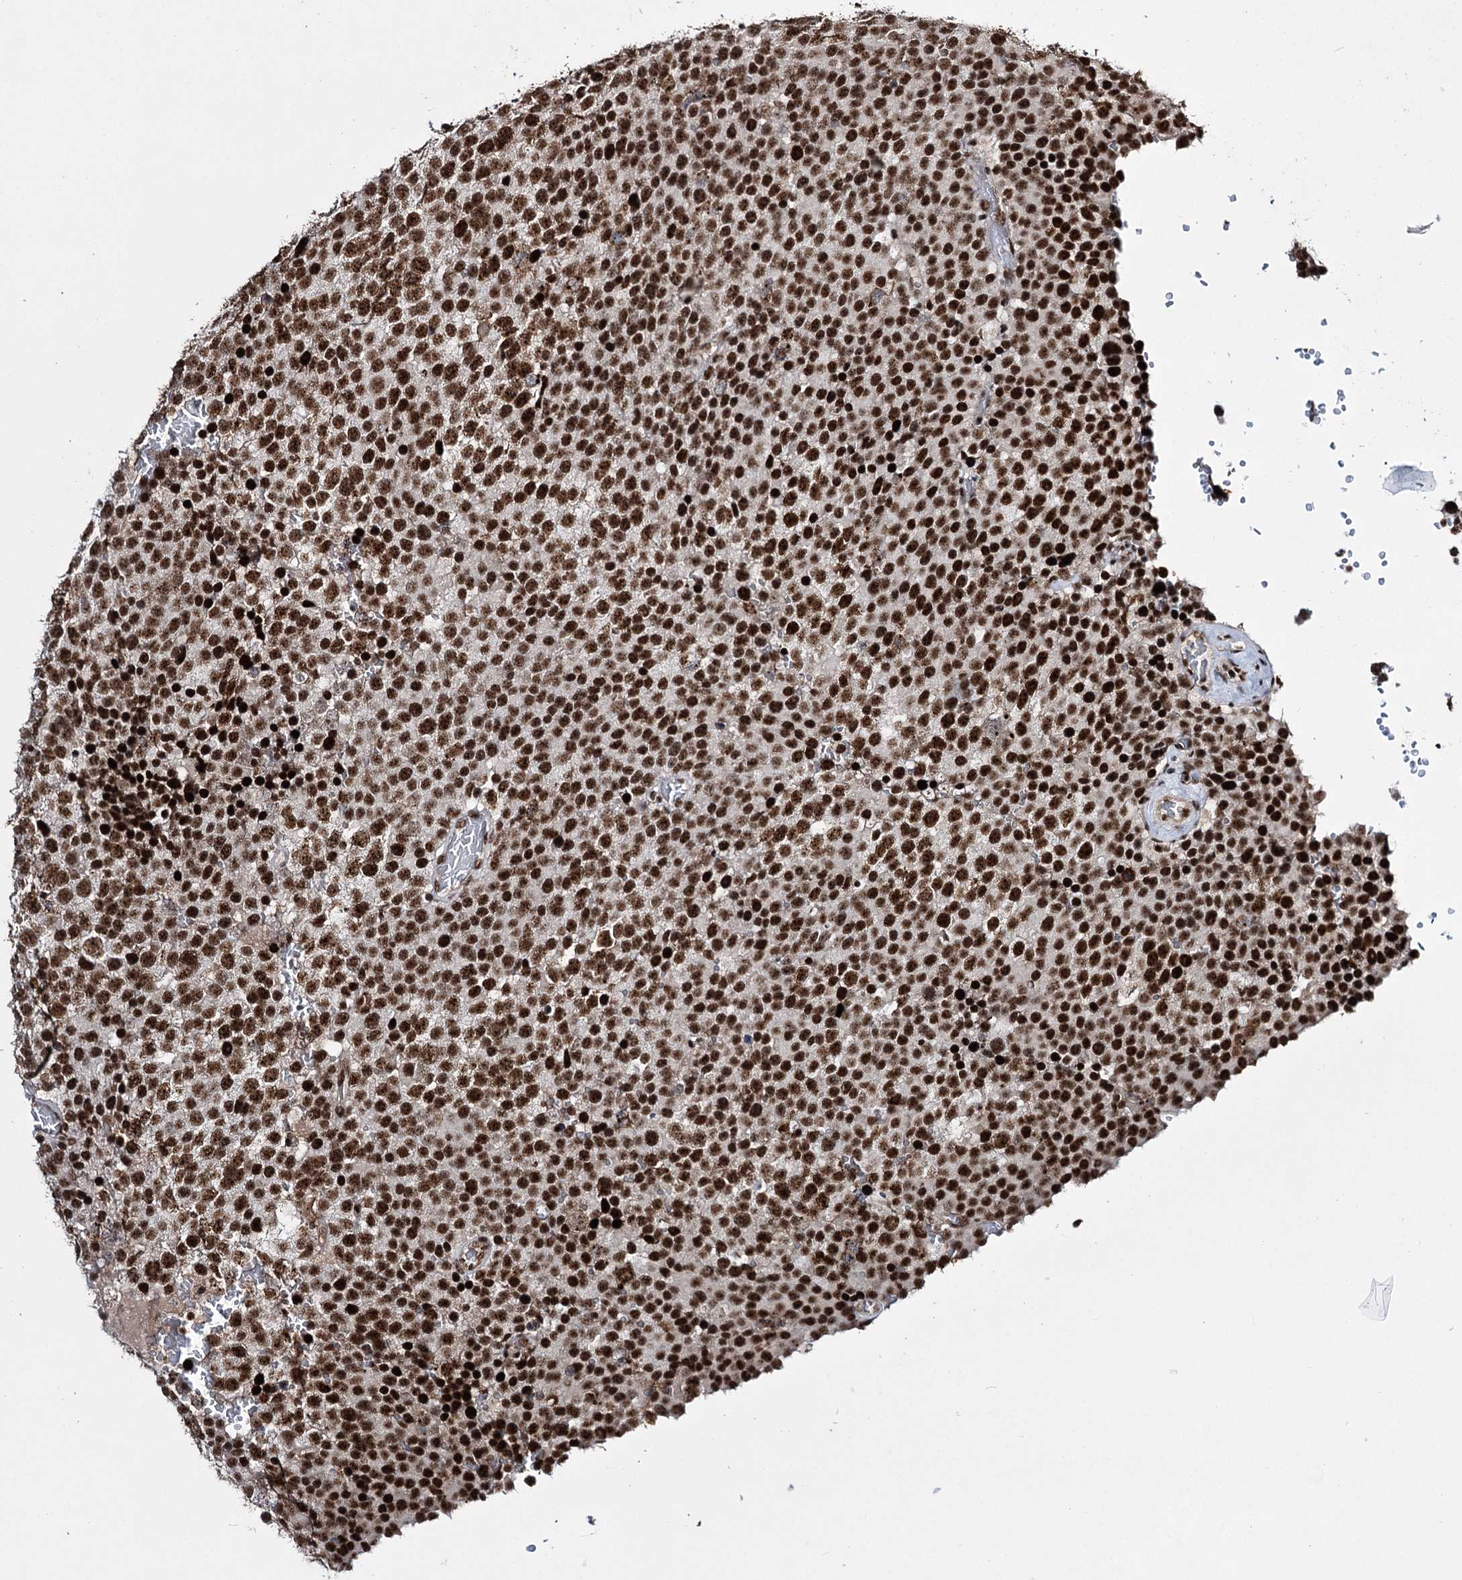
{"staining": {"intensity": "strong", "quantity": ">75%", "location": "nuclear"}, "tissue": "testis cancer", "cell_type": "Tumor cells", "image_type": "cancer", "snomed": [{"axis": "morphology", "description": "Seminoma, NOS"}, {"axis": "topography", "description": "Testis"}], "caption": "Tumor cells reveal strong nuclear staining in approximately >75% of cells in testis cancer.", "gene": "PRPF40A", "patient": {"sex": "male", "age": 71}}